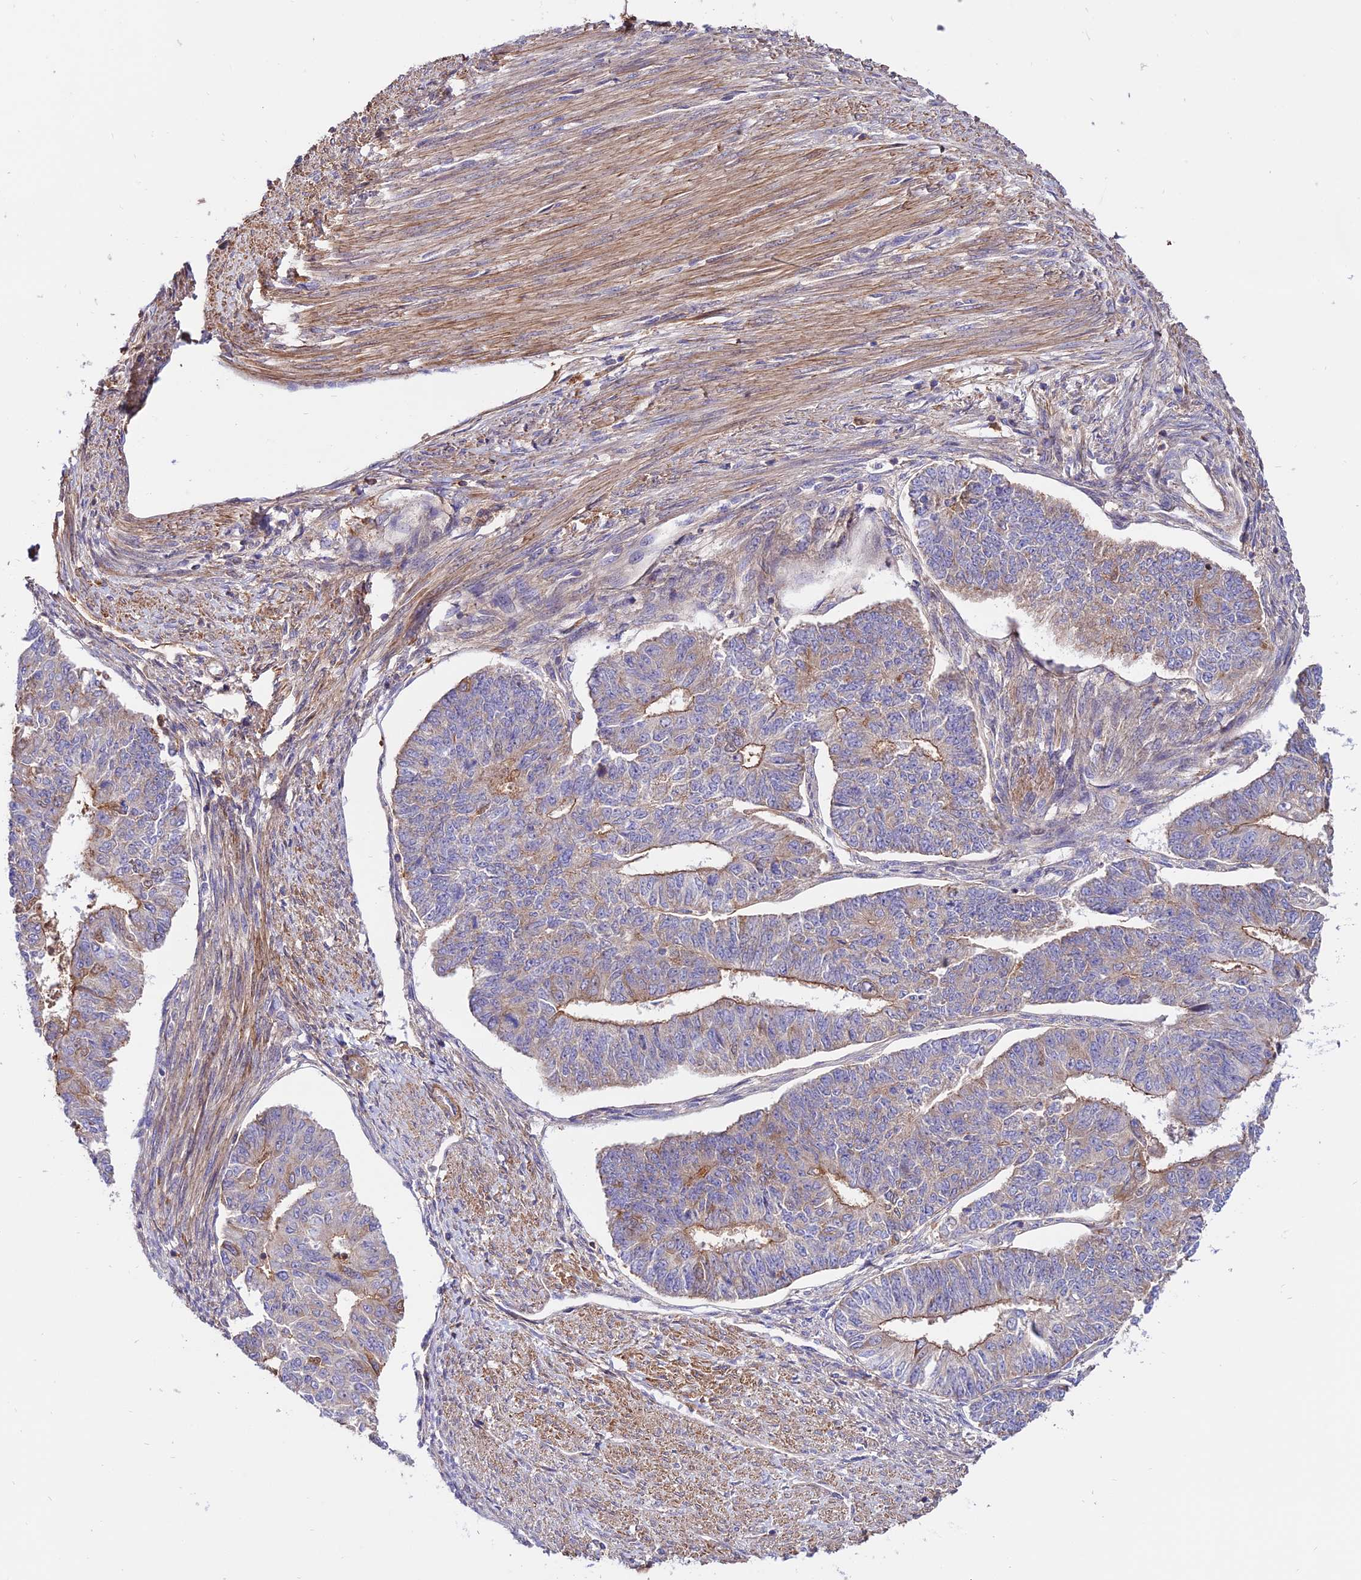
{"staining": {"intensity": "moderate", "quantity": "25%-75%", "location": "cytoplasmic/membranous"}, "tissue": "endometrial cancer", "cell_type": "Tumor cells", "image_type": "cancer", "snomed": [{"axis": "morphology", "description": "Adenocarcinoma, NOS"}, {"axis": "topography", "description": "Endometrium"}], "caption": "A brown stain labels moderate cytoplasmic/membranous staining of a protein in human adenocarcinoma (endometrial) tumor cells.", "gene": "PYM1", "patient": {"sex": "female", "age": 32}}